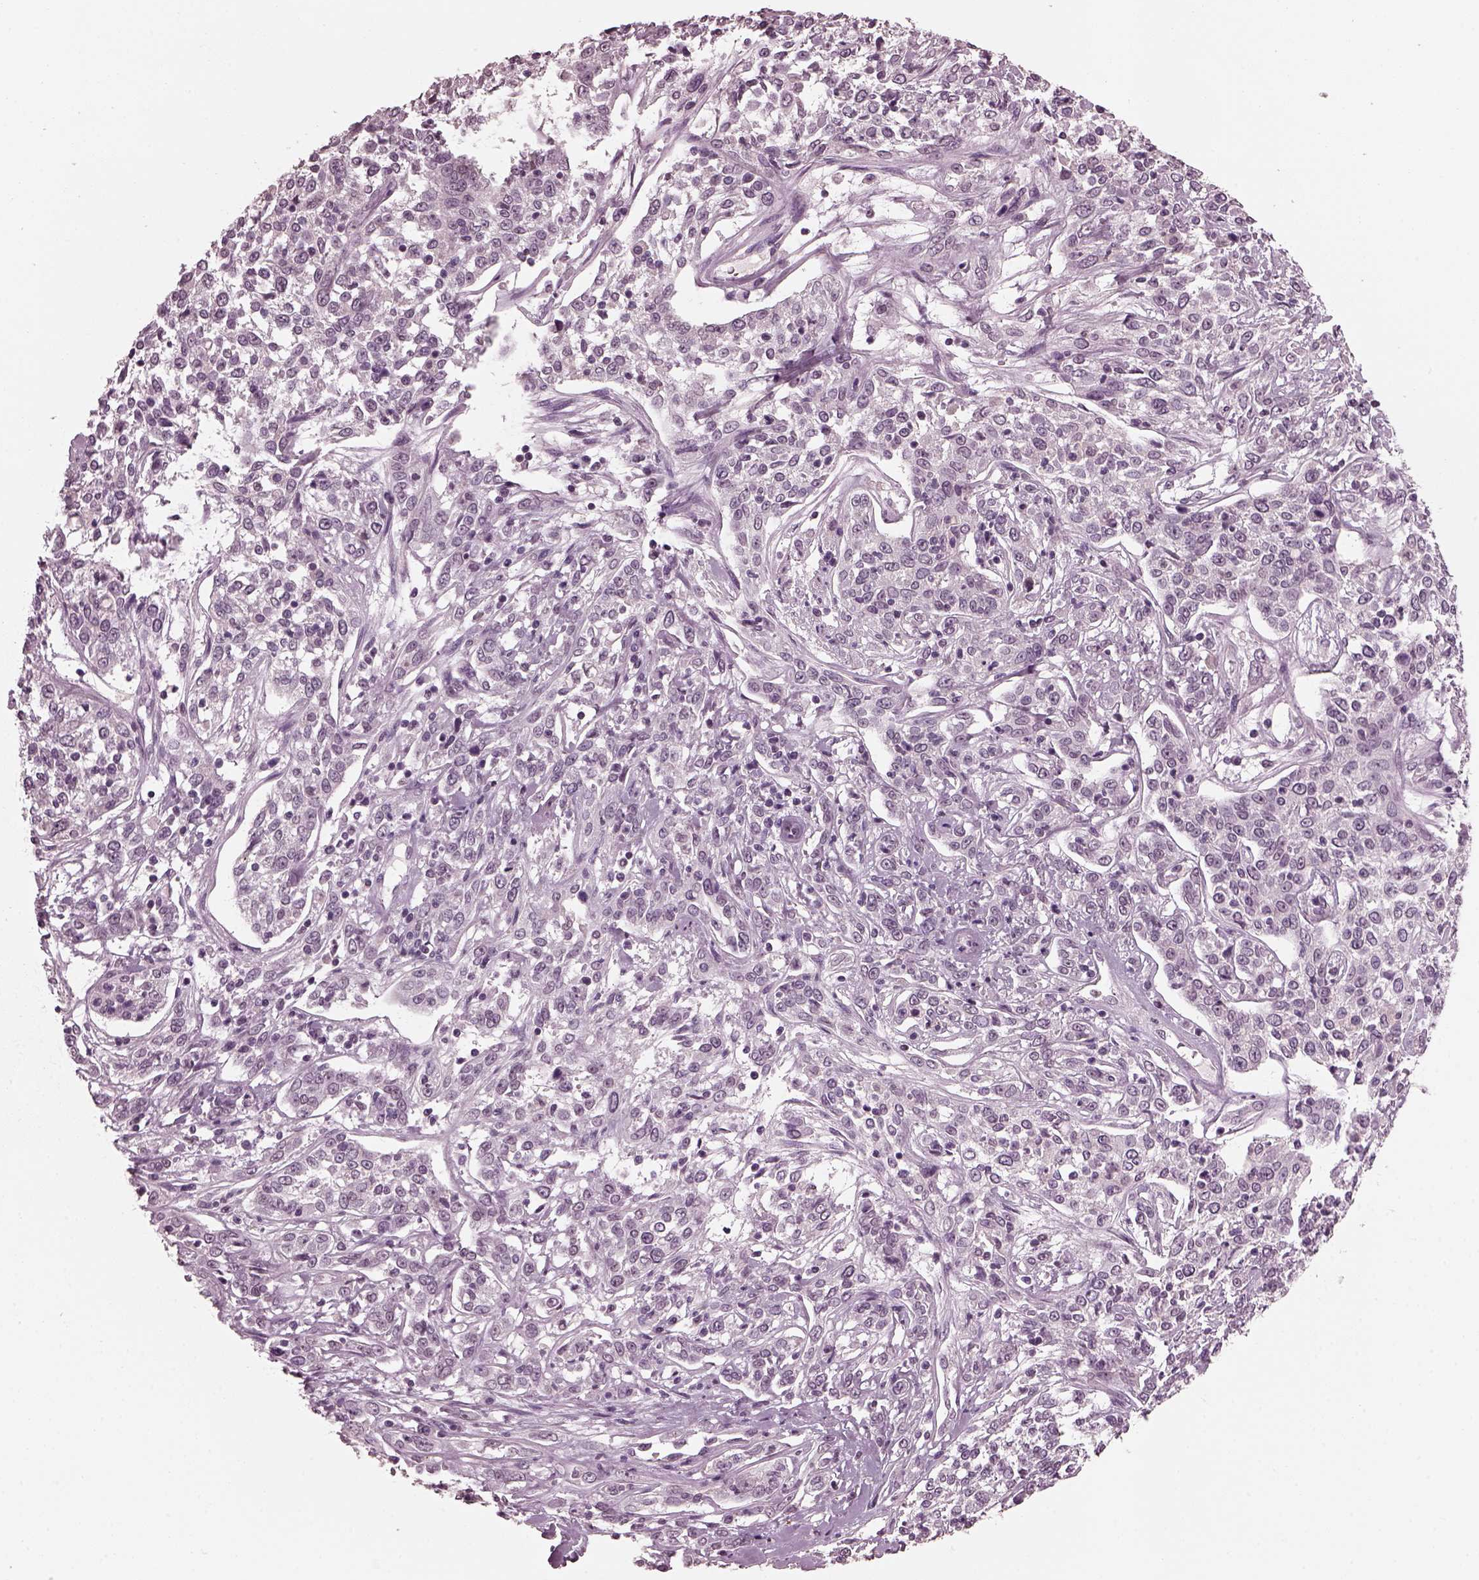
{"staining": {"intensity": "negative", "quantity": "none", "location": "none"}, "tissue": "cervical cancer", "cell_type": "Tumor cells", "image_type": "cancer", "snomed": [{"axis": "morphology", "description": "Adenocarcinoma, NOS"}, {"axis": "topography", "description": "Cervix"}], "caption": "High magnification brightfield microscopy of cervical cancer stained with DAB (3,3'-diaminobenzidine) (brown) and counterstained with hematoxylin (blue): tumor cells show no significant positivity.", "gene": "TSKS", "patient": {"sex": "female", "age": 40}}